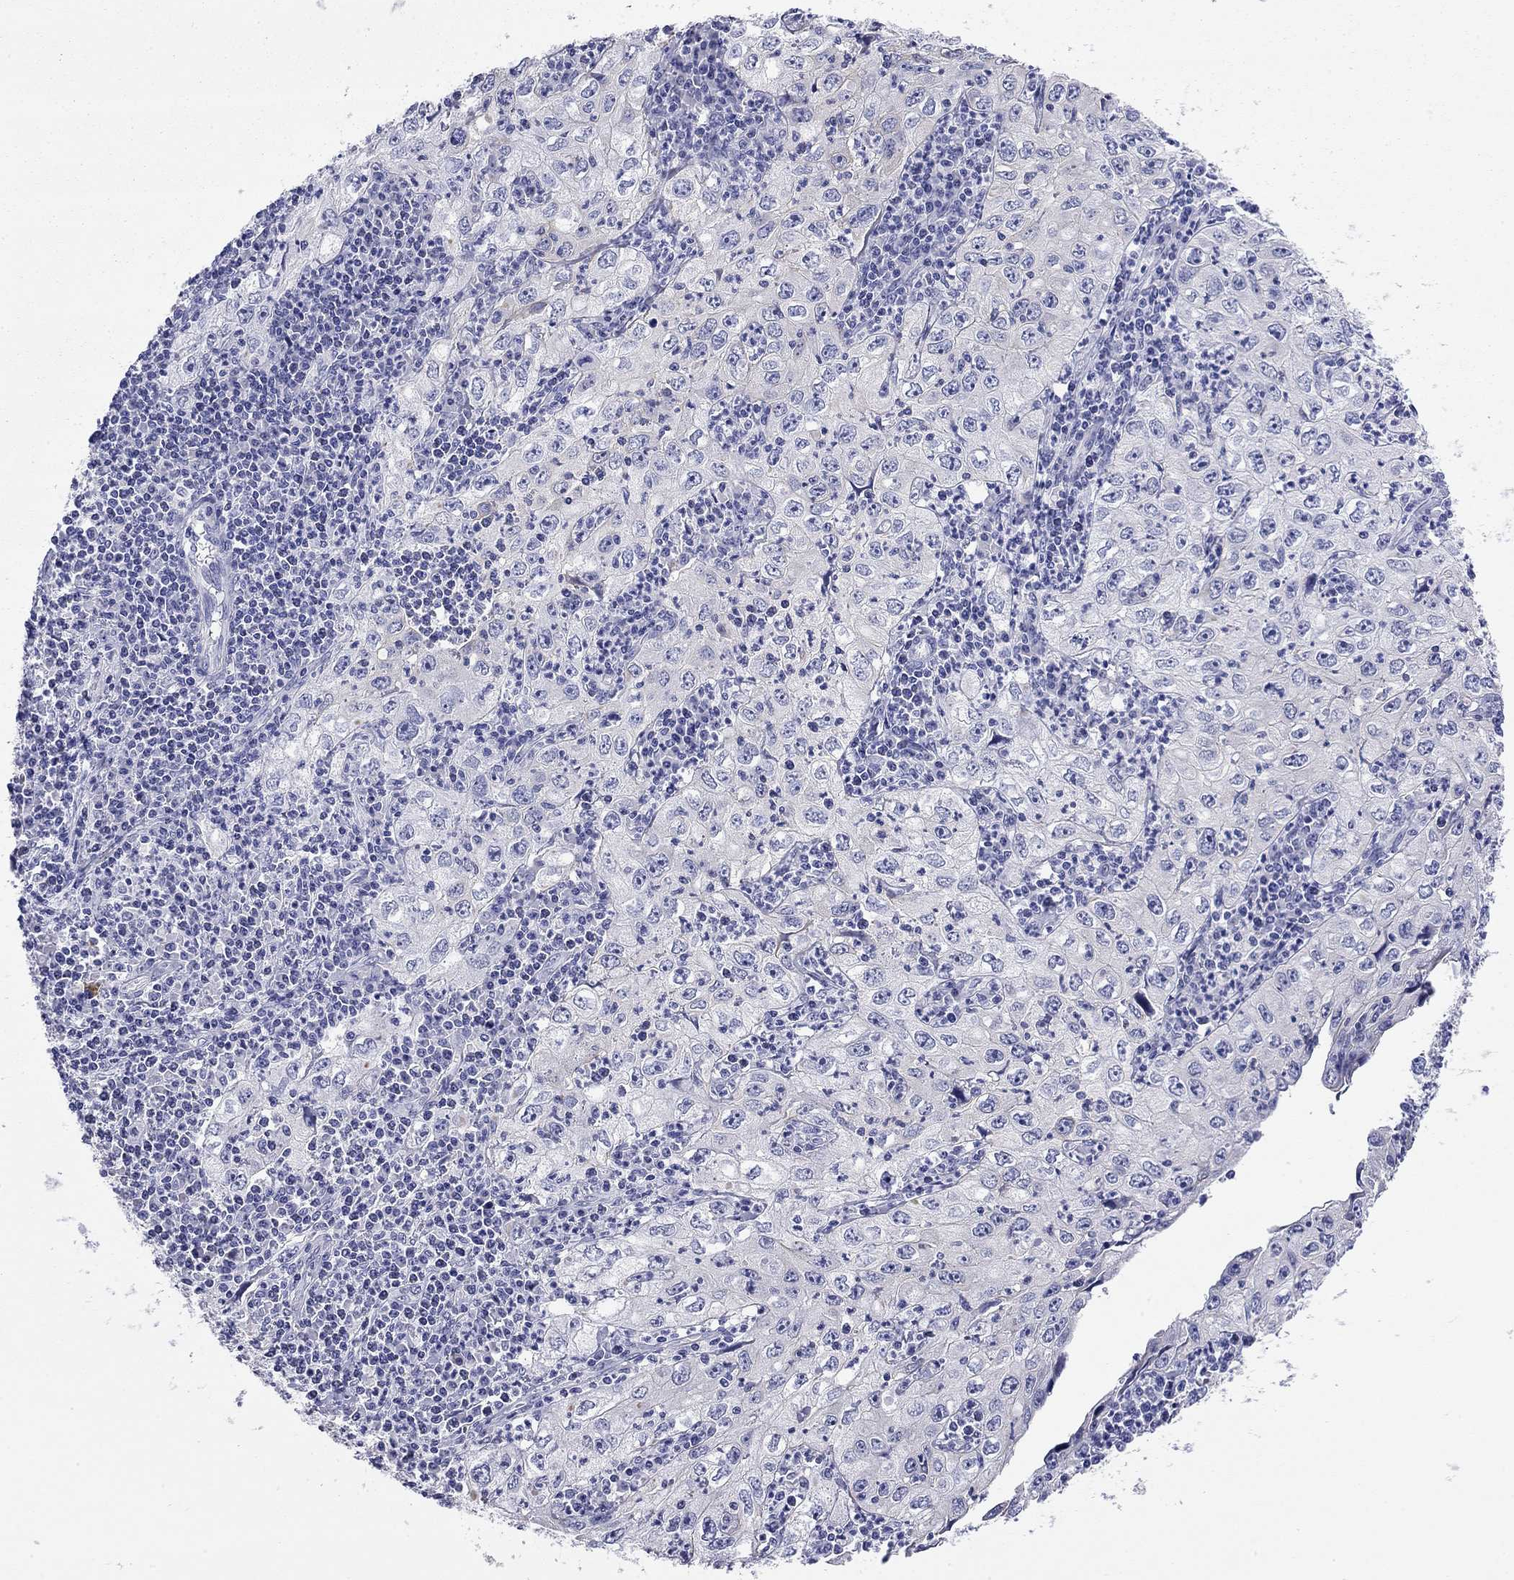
{"staining": {"intensity": "negative", "quantity": "none", "location": "none"}, "tissue": "cervical cancer", "cell_type": "Tumor cells", "image_type": "cancer", "snomed": [{"axis": "morphology", "description": "Squamous cell carcinoma, NOS"}, {"axis": "topography", "description": "Cervix"}], "caption": "An immunohistochemistry (IHC) photomicrograph of cervical cancer is shown. There is no staining in tumor cells of cervical cancer. (DAB immunohistochemistry (IHC) with hematoxylin counter stain).", "gene": "CMYA5", "patient": {"sex": "female", "age": 24}}